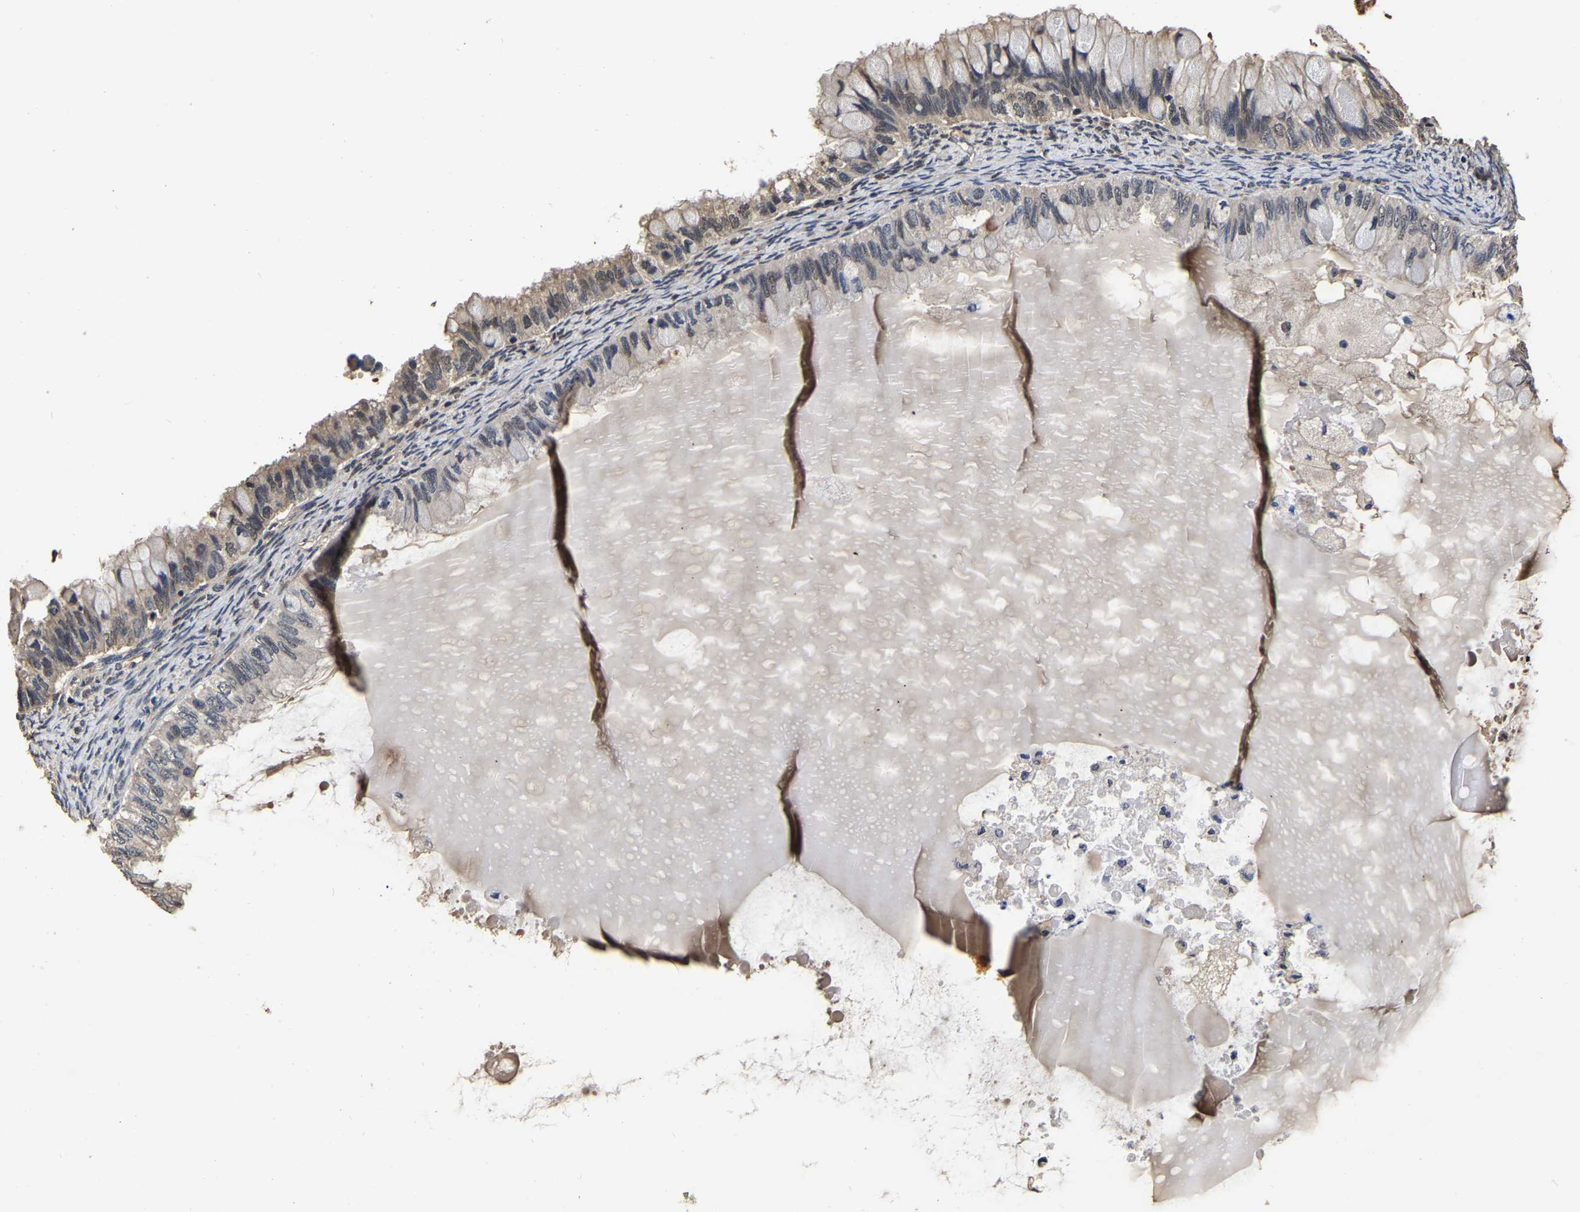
{"staining": {"intensity": "moderate", "quantity": "<25%", "location": "cytoplasmic/membranous"}, "tissue": "ovarian cancer", "cell_type": "Tumor cells", "image_type": "cancer", "snomed": [{"axis": "morphology", "description": "Cystadenocarcinoma, mucinous, NOS"}, {"axis": "topography", "description": "Ovary"}], "caption": "Immunohistochemistry (IHC) (DAB (3,3'-diaminobenzidine)) staining of human ovarian cancer shows moderate cytoplasmic/membranous protein positivity in approximately <25% of tumor cells.", "gene": "STK32C", "patient": {"sex": "female", "age": 80}}